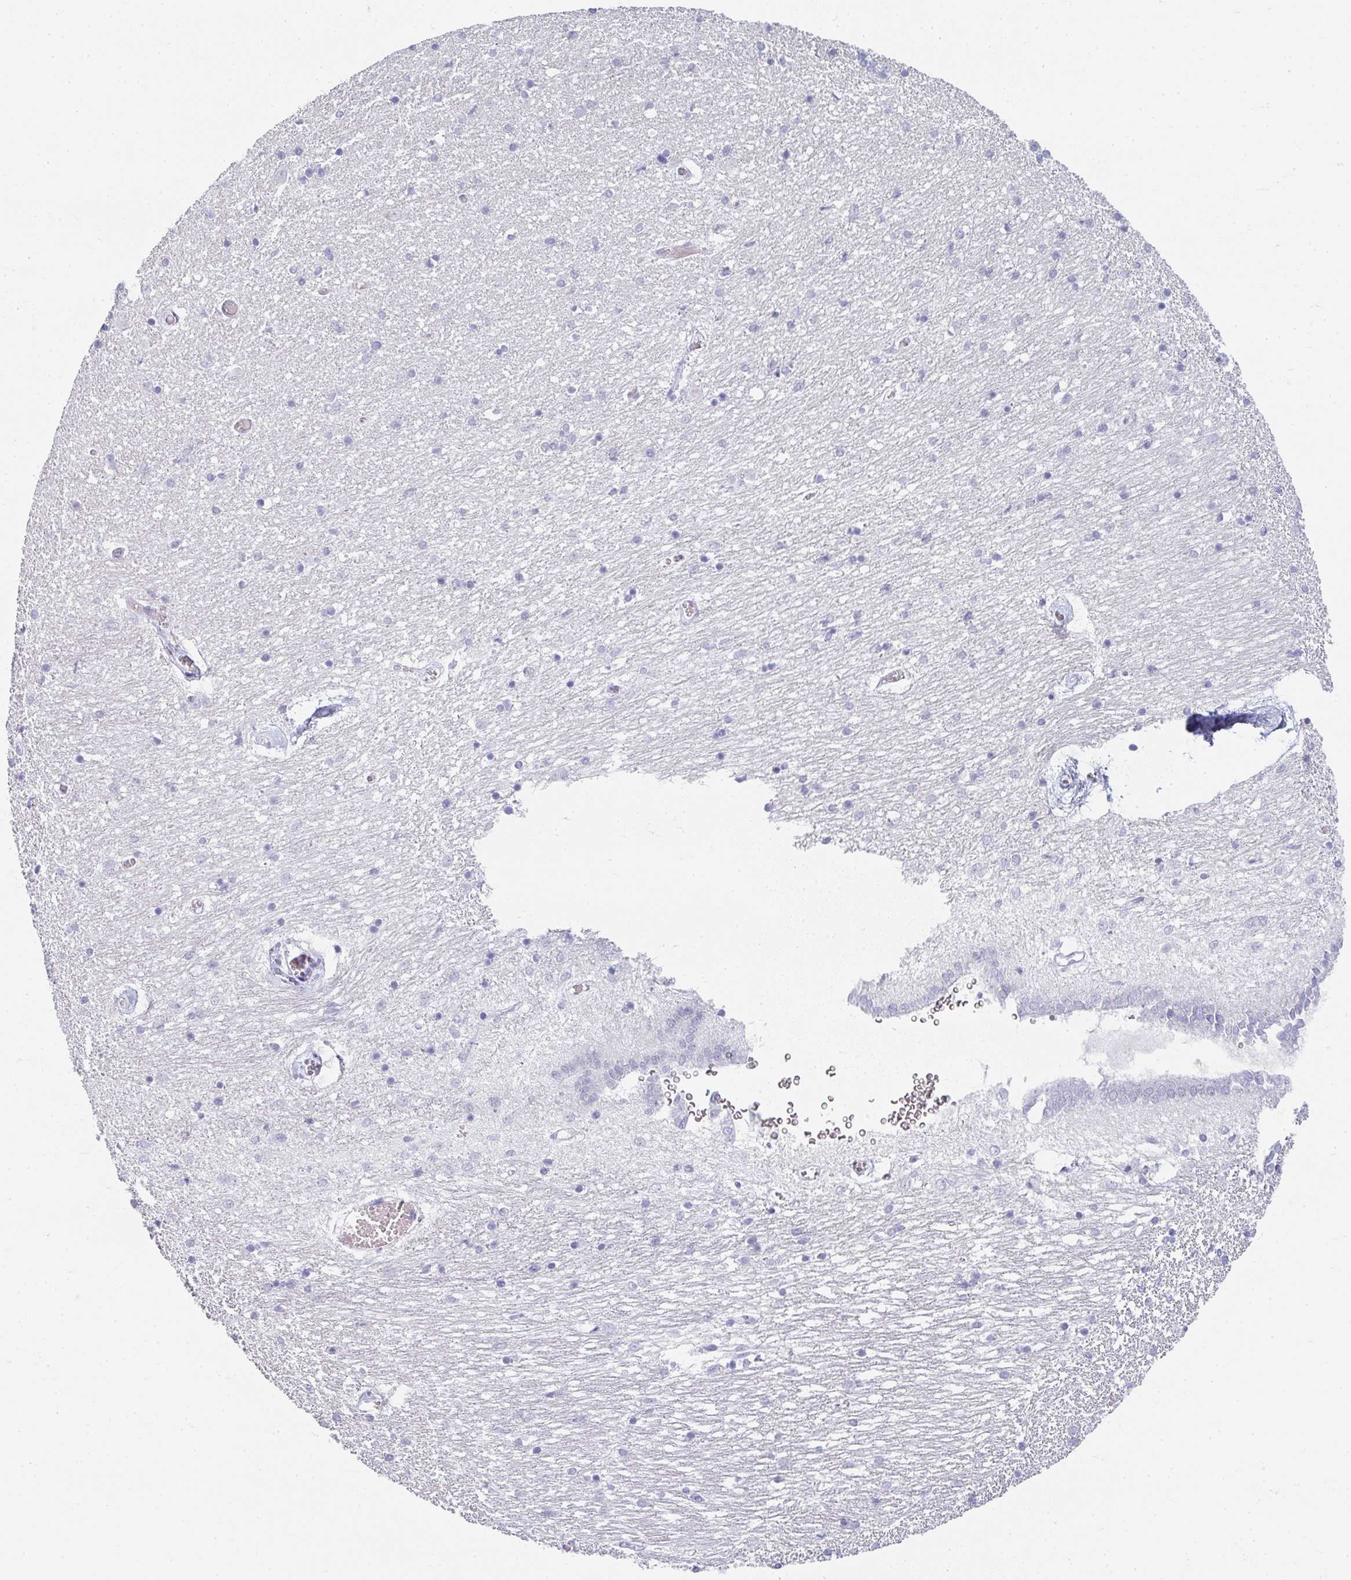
{"staining": {"intensity": "negative", "quantity": "none", "location": "none"}, "tissue": "caudate", "cell_type": "Glial cells", "image_type": "normal", "snomed": [{"axis": "morphology", "description": "Normal tissue, NOS"}, {"axis": "topography", "description": "Lateral ventricle wall"}, {"axis": "topography", "description": "Hippocampus"}], "caption": "Immunohistochemical staining of benign caudate displays no significant expression in glial cells.", "gene": "NEU2", "patient": {"sex": "female", "age": 63}}